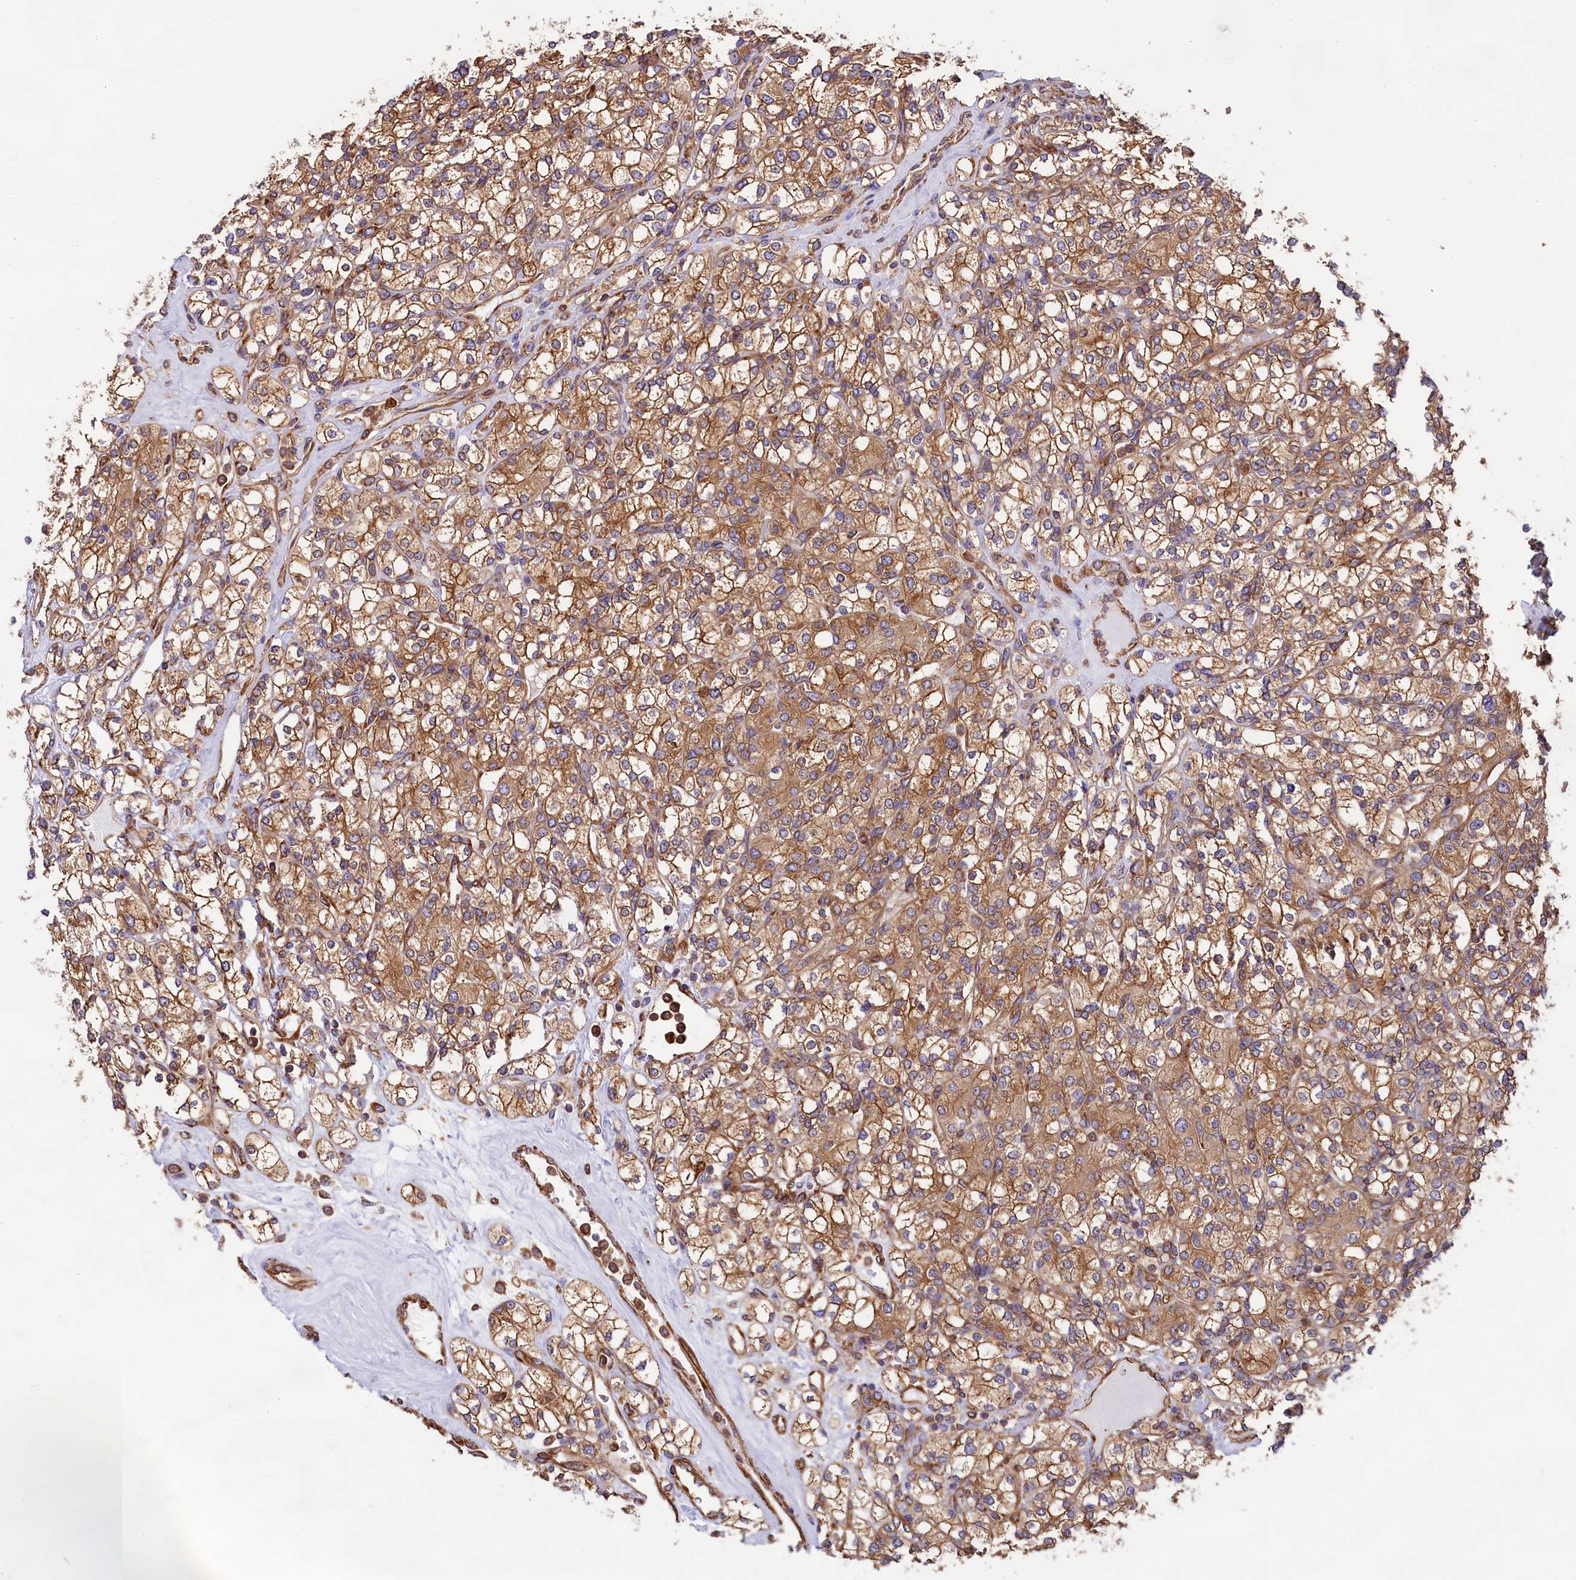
{"staining": {"intensity": "moderate", "quantity": ">75%", "location": "cytoplasmic/membranous"}, "tissue": "renal cancer", "cell_type": "Tumor cells", "image_type": "cancer", "snomed": [{"axis": "morphology", "description": "Adenocarcinoma, NOS"}, {"axis": "topography", "description": "Kidney"}], "caption": "The histopathology image demonstrates a brown stain indicating the presence of a protein in the cytoplasmic/membranous of tumor cells in renal cancer. (DAB IHC, brown staining for protein, blue staining for nuclei).", "gene": "GYS1", "patient": {"sex": "male", "age": 77}}